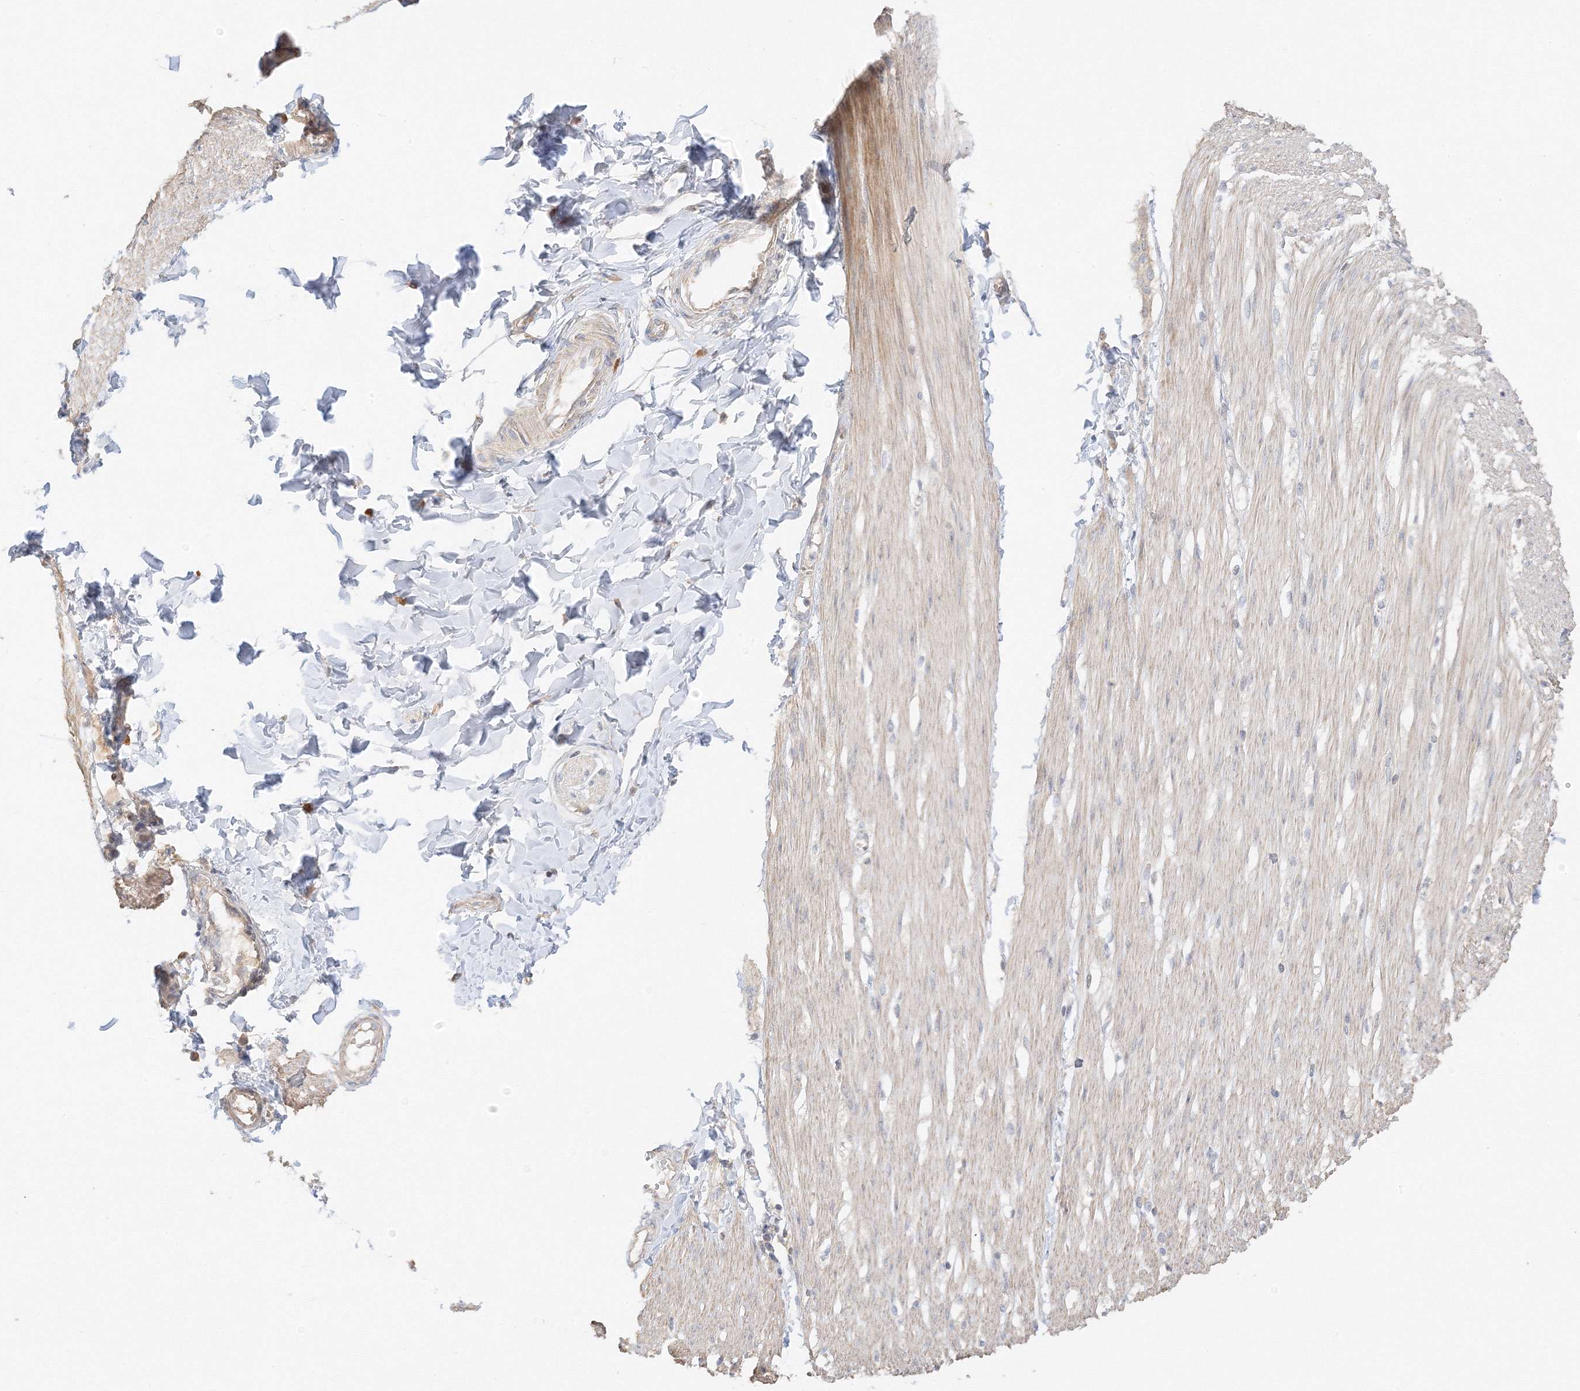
{"staining": {"intensity": "weak", "quantity": "25%-75%", "location": "cytoplasmic/membranous"}, "tissue": "smooth muscle", "cell_type": "Smooth muscle cells", "image_type": "normal", "snomed": [{"axis": "morphology", "description": "Normal tissue, NOS"}, {"axis": "morphology", "description": "Adenocarcinoma, NOS"}, {"axis": "topography", "description": "Colon"}, {"axis": "topography", "description": "Peripheral nerve tissue"}], "caption": "Smooth muscle cells exhibit weak cytoplasmic/membranous staining in approximately 25%-75% of cells in normal smooth muscle. The staining was performed using DAB (3,3'-diaminobenzidine) to visualize the protein expression in brown, while the nuclei were stained in blue with hematoxylin (Magnification: 20x).", "gene": "ETAA1", "patient": {"sex": "male", "age": 14}}